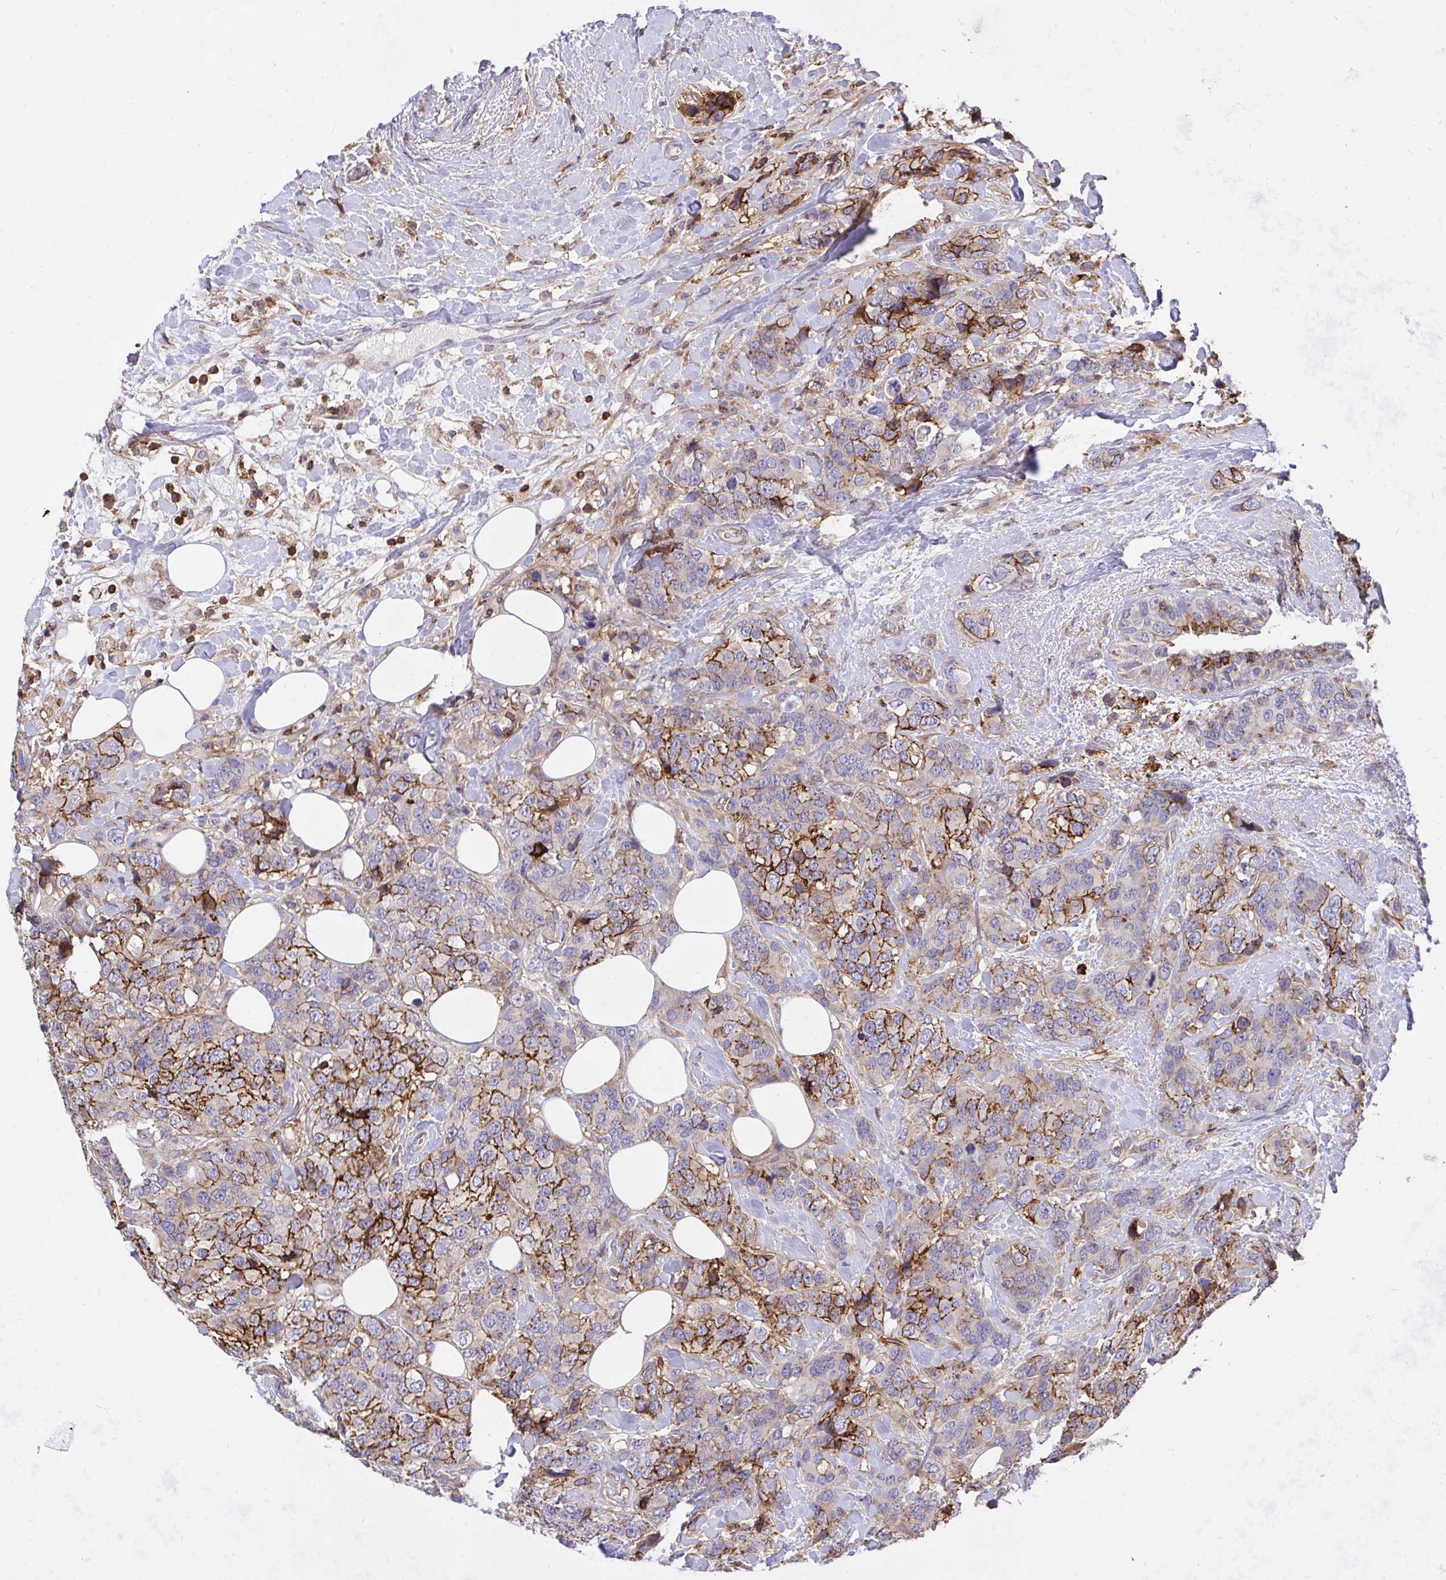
{"staining": {"intensity": "strong", "quantity": "25%-75%", "location": "cytoplasmic/membranous"}, "tissue": "breast cancer", "cell_type": "Tumor cells", "image_type": "cancer", "snomed": [{"axis": "morphology", "description": "Lobular carcinoma"}, {"axis": "topography", "description": "Breast"}], "caption": "A high-resolution micrograph shows immunohistochemistry staining of breast lobular carcinoma, which shows strong cytoplasmic/membranous staining in approximately 25%-75% of tumor cells. The protein is stained brown, and the nuclei are stained in blue (DAB (3,3'-diaminobenzidine) IHC with brightfield microscopy, high magnification).", "gene": "ERI1", "patient": {"sex": "female", "age": 59}}